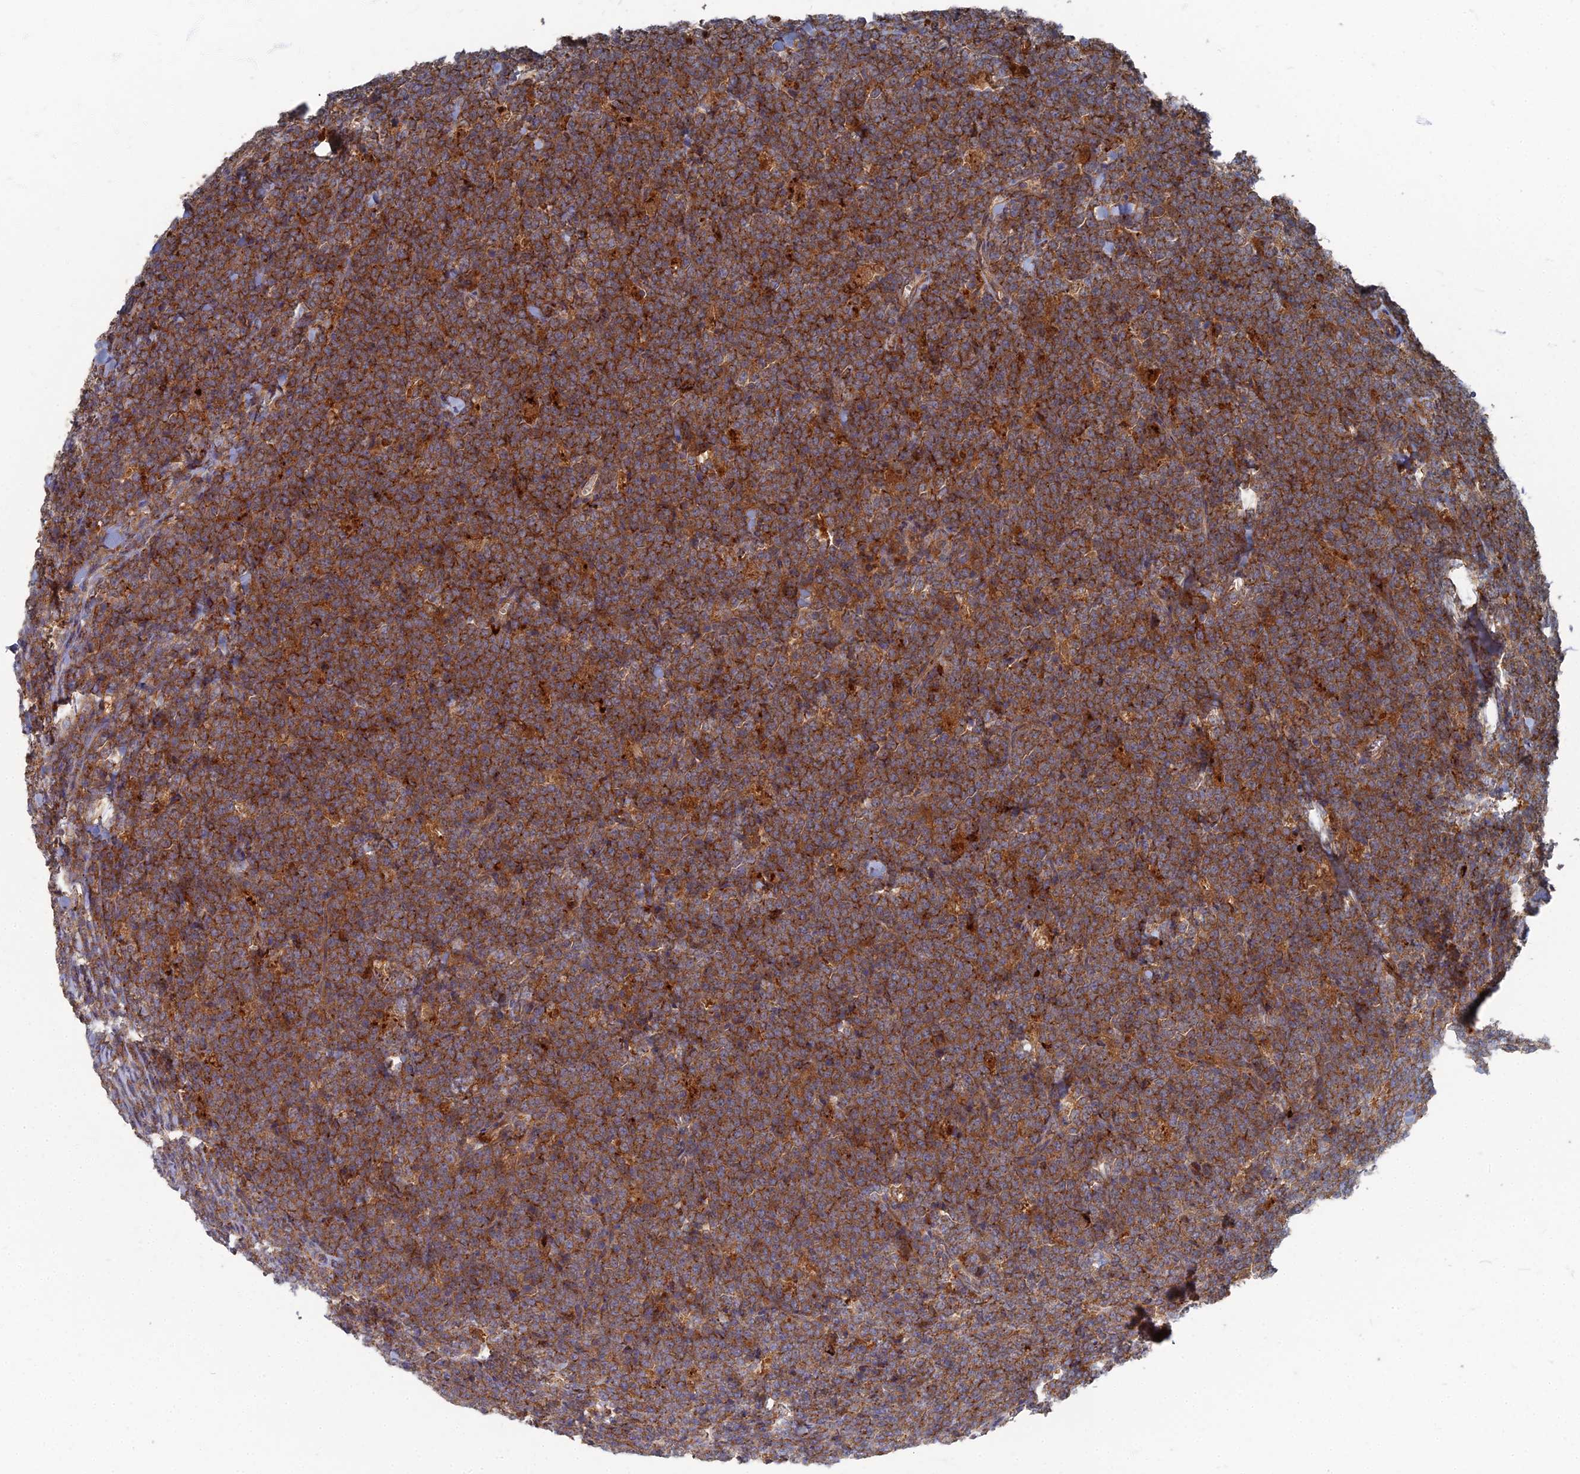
{"staining": {"intensity": "strong", "quantity": ">75%", "location": "cytoplasmic/membranous"}, "tissue": "lymphoma", "cell_type": "Tumor cells", "image_type": "cancer", "snomed": [{"axis": "morphology", "description": "Malignant lymphoma, non-Hodgkin's type, High grade"}, {"axis": "topography", "description": "Small intestine"}], "caption": "This photomicrograph reveals IHC staining of human high-grade malignant lymphoma, non-Hodgkin's type, with high strong cytoplasmic/membranous positivity in approximately >75% of tumor cells.", "gene": "PPCDC", "patient": {"sex": "male", "age": 8}}